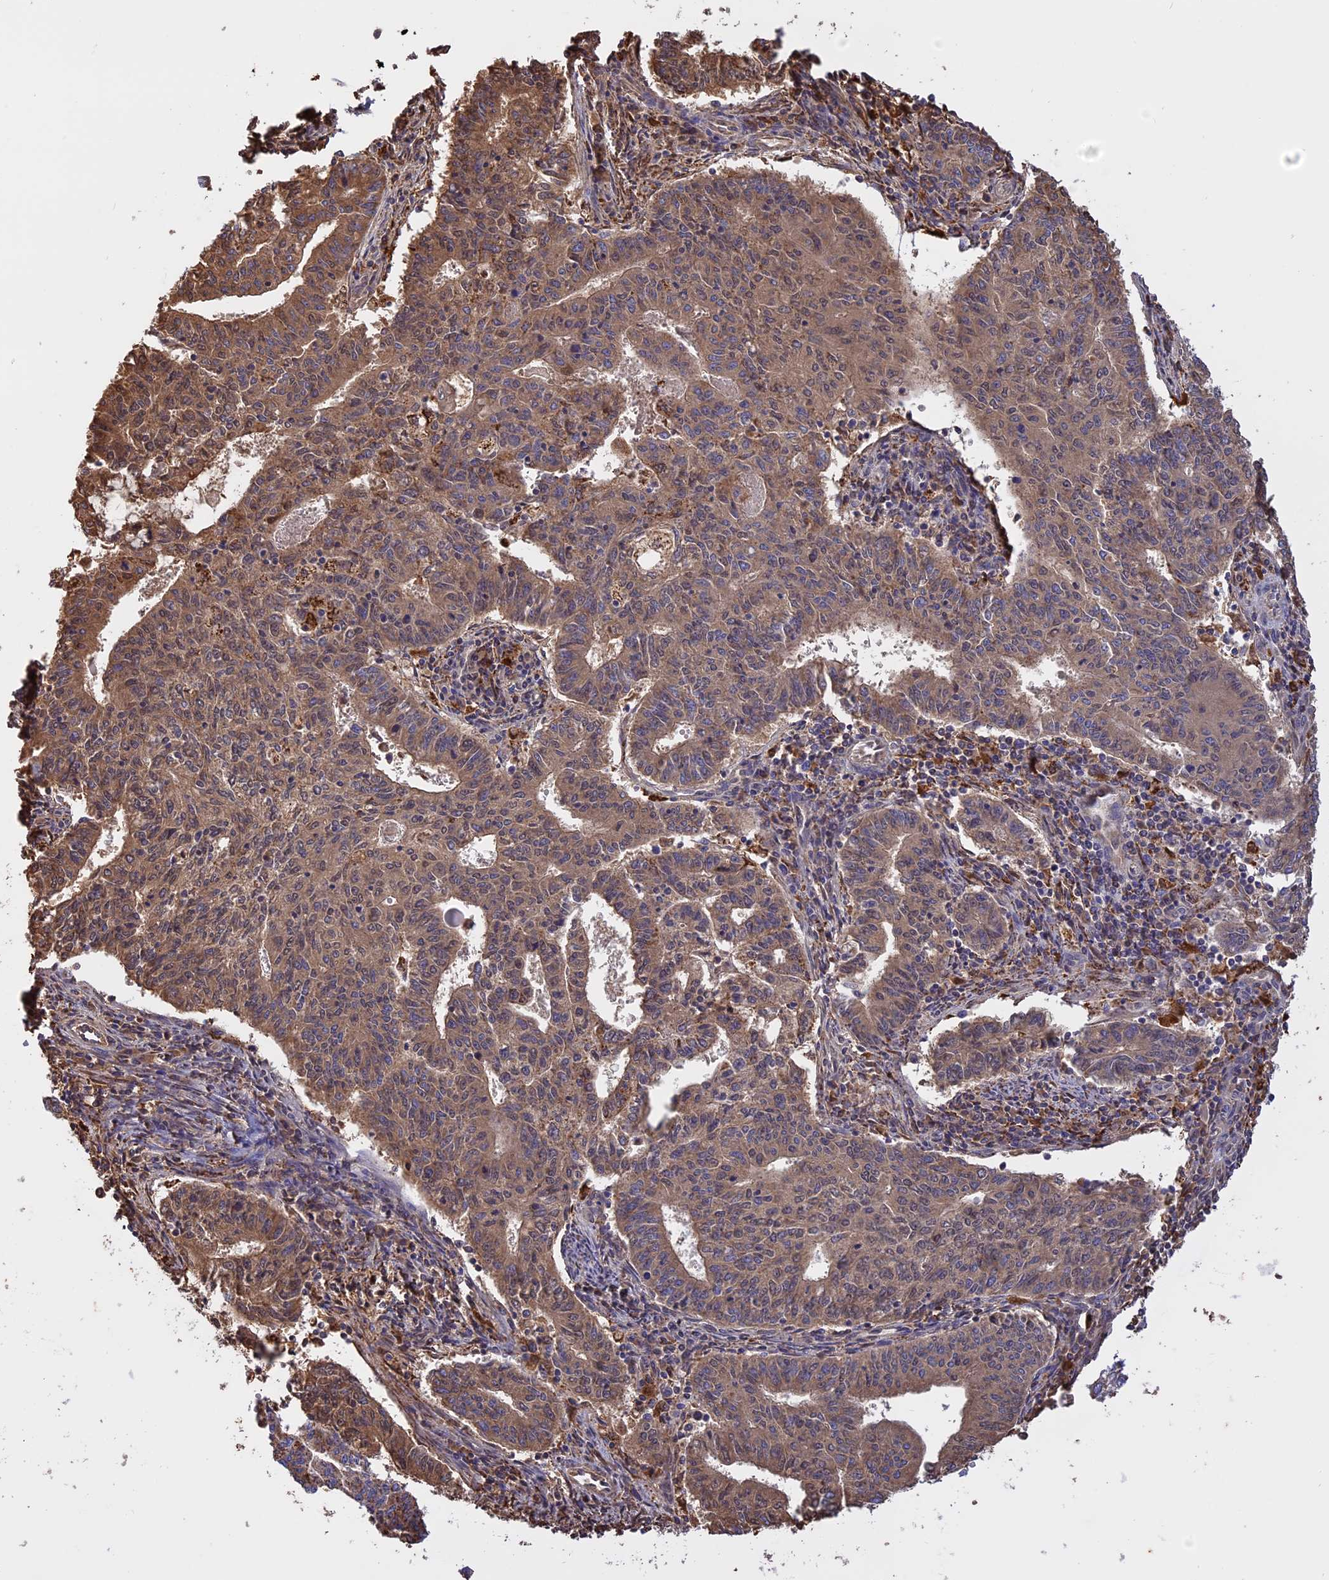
{"staining": {"intensity": "moderate", "quantity": ">75%", "location": "cytoplasmic/membranous"}, "tissue": "endometrial cancer", "cell_type": "Tumor cells", "image_type": "cancer", "snomed": [{"axis": "morphology", "description": "Adenocarcinoma, NOS"}, {"axis": "topography", "description": "Endometrium"}], "caption": "IHC (DAB) staining of endometrial cancer displays moderate cytoplasmic/membranous protein staining in approximately >75% of tumor cells.", "gene": "KCNG1", "patient": {"sex": "female", "age": 59}}